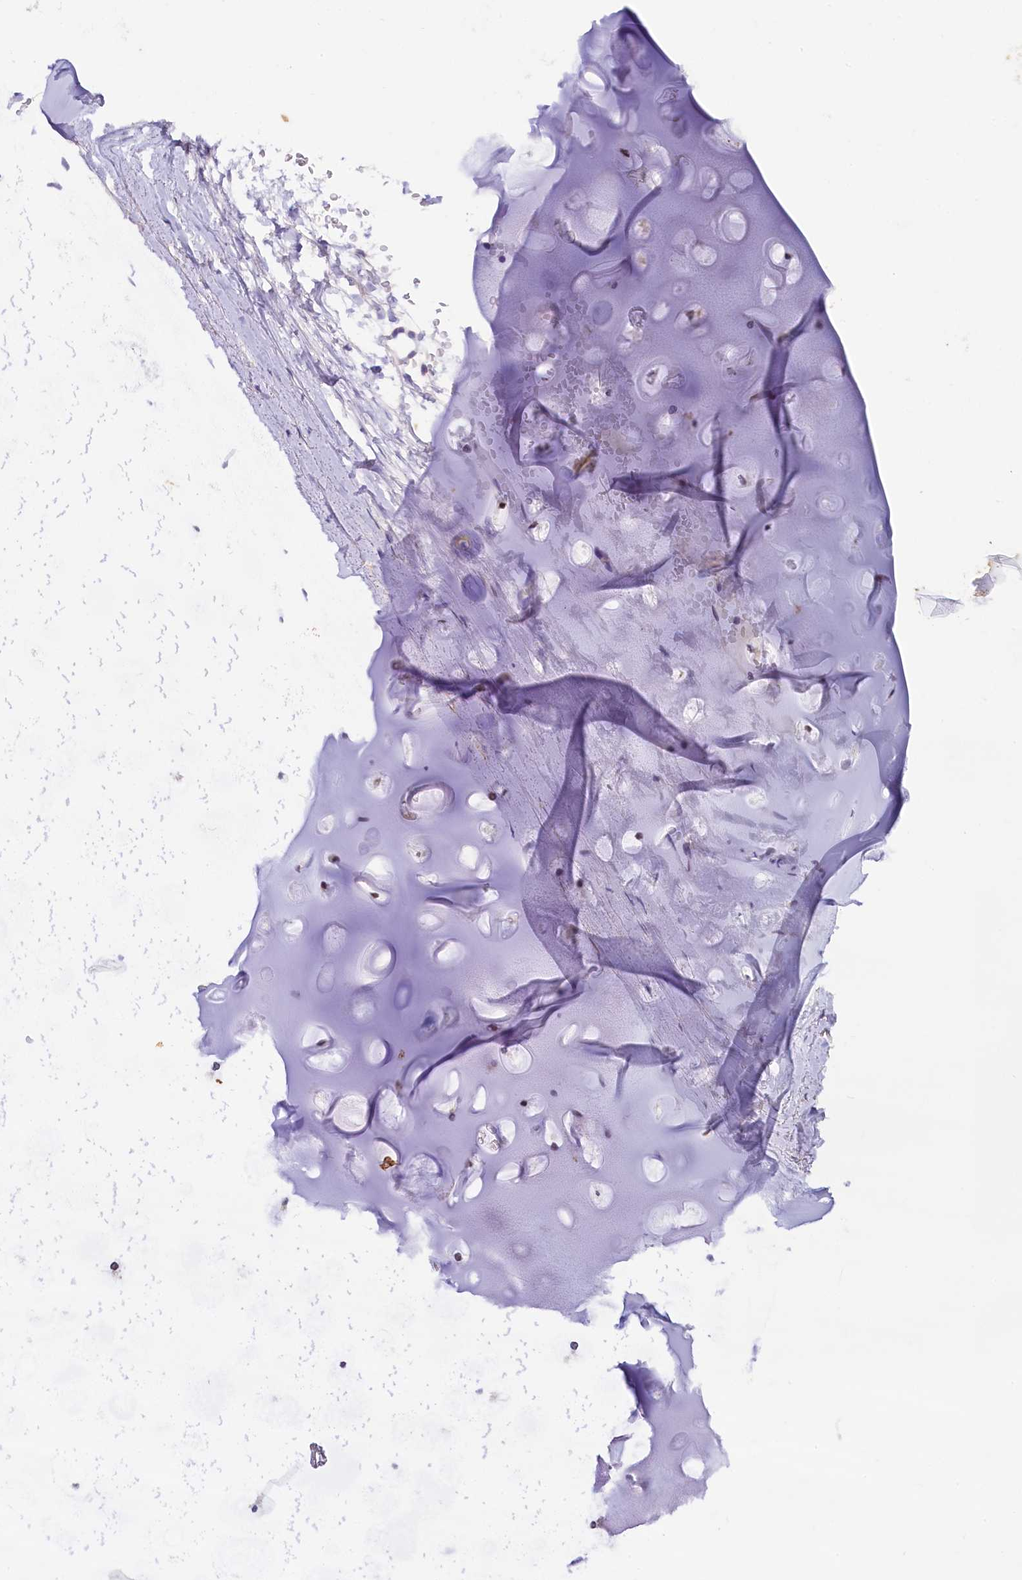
{"staining": {"intensity": "negative", "quantity": "none", "location": "none"}, "tissue": "adipose tissue", "cell_type": "Adipocytes", "image_type": "normal", "snomed": [{"axis": "morphology", "description": "Normal tissue, NOS"}, {"axis": "topography", "description": "Lymph node"}, {"axis": "topography", "description": "Bronchus"}], "caption": "The immunohistochemistry image has no significant positivity in adipocytes of adipose tissue. The staining is performed using DAB brown chromogen with nuclei counter-stained in using hematoxylin.", "gene": "OSGEP", "patient": {"sex": "male", "age": 63}}